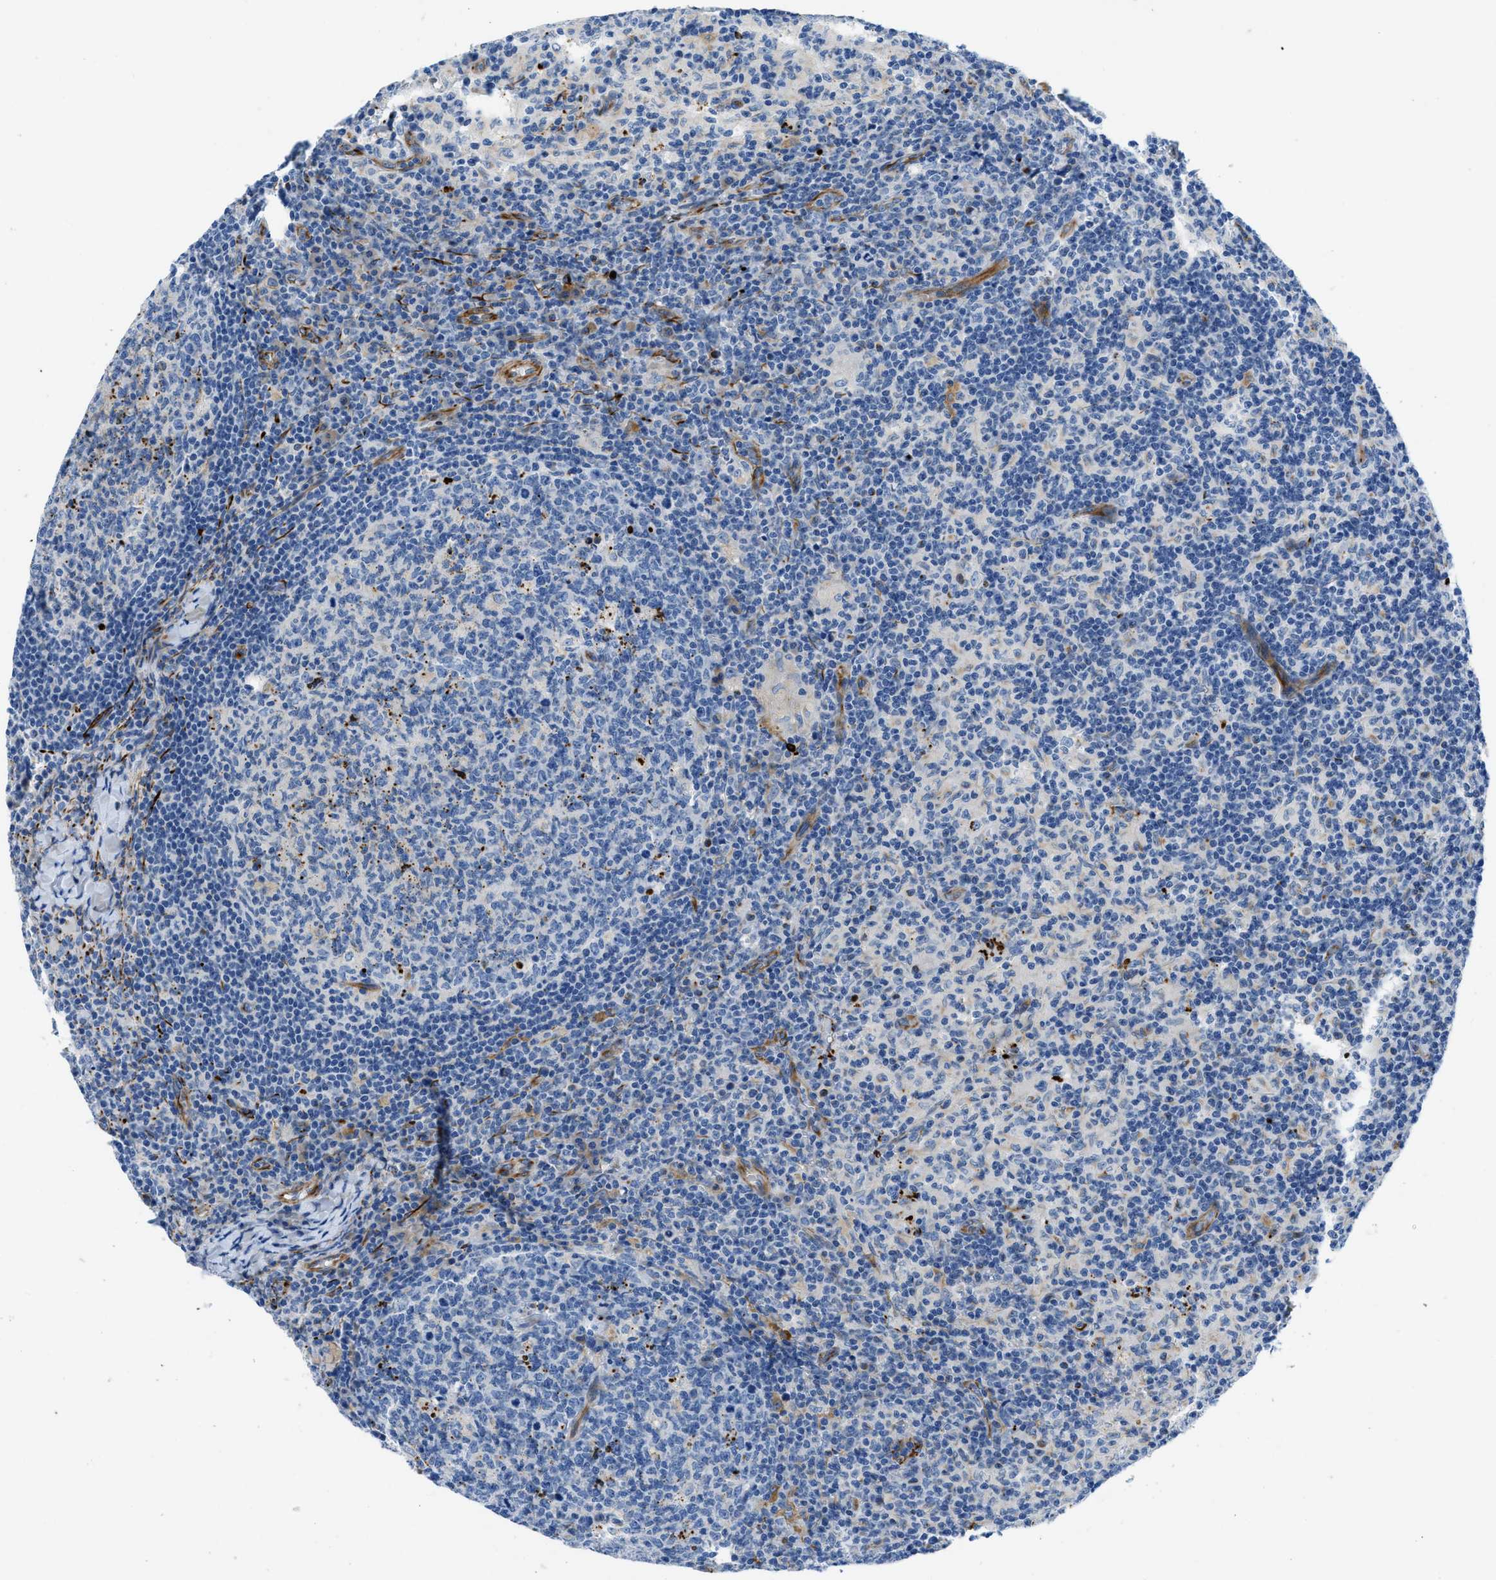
{"staining": {"intensity": "negative", "quantity": "none", "location": "none"}, "tissue": "lymph node", "cell_type": "Germinal center cells", "image_type": "normal", "snomed": [{"axis": "morphology", "description": "Normal tissue, NOS"}, {"axis": "morphology", "description": "Inflammation, NOS"}, {"axis": "topography", "description": "Lymph node"}], "caption": "Immunohistochemical staining of normal human lymph node shows no significant expression in germinal center cells. (DAB immunohistochemistry, high magnification).", "gene": "XCR1", "patient": {"sex": "male", "age": 55}}